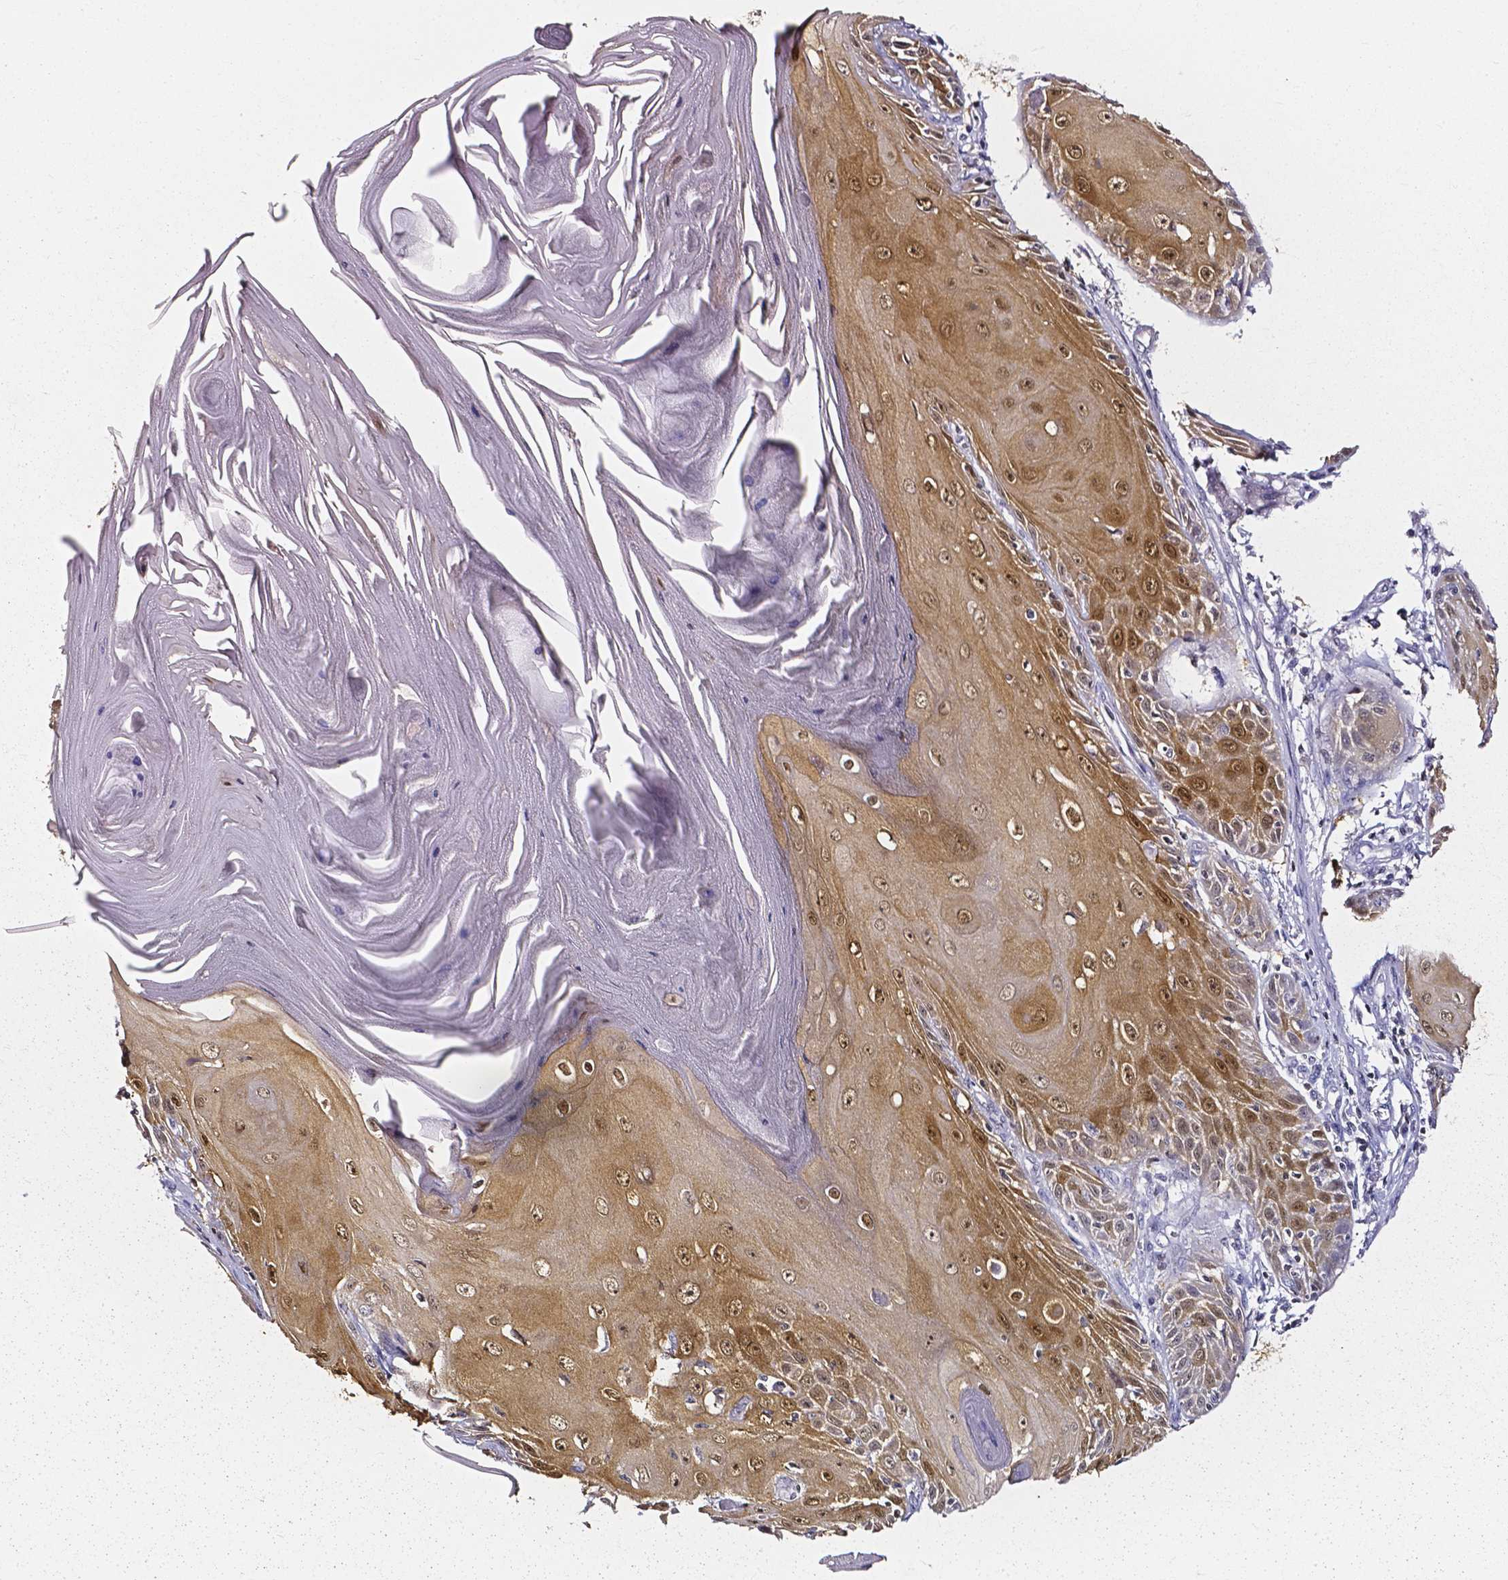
{"staining": {"intensity": "moderate", "quantity": ">75%", "location": "cytoplasmic/membranous,nuclear"}, "tissue": "skin cancer", "cell_type": "Tumor cells", "image_type": "cancer", "snomed": [{"axis": "morphology", "description": "Squamous cell carcinoma, NOS"}, {"axis": "topography", "description": "Skin"}, {"axis": "topography", "description": "Vulva"}], "caption": "The immunohistochemical stain highlights moderate cytoplasmic/membranous and nuclear positivity in tumor cells of skin cancer (squamous cell carcinoma) tissue.", "gene": "AKR1B10", "patient": {"sex": "female", "age": 85}}